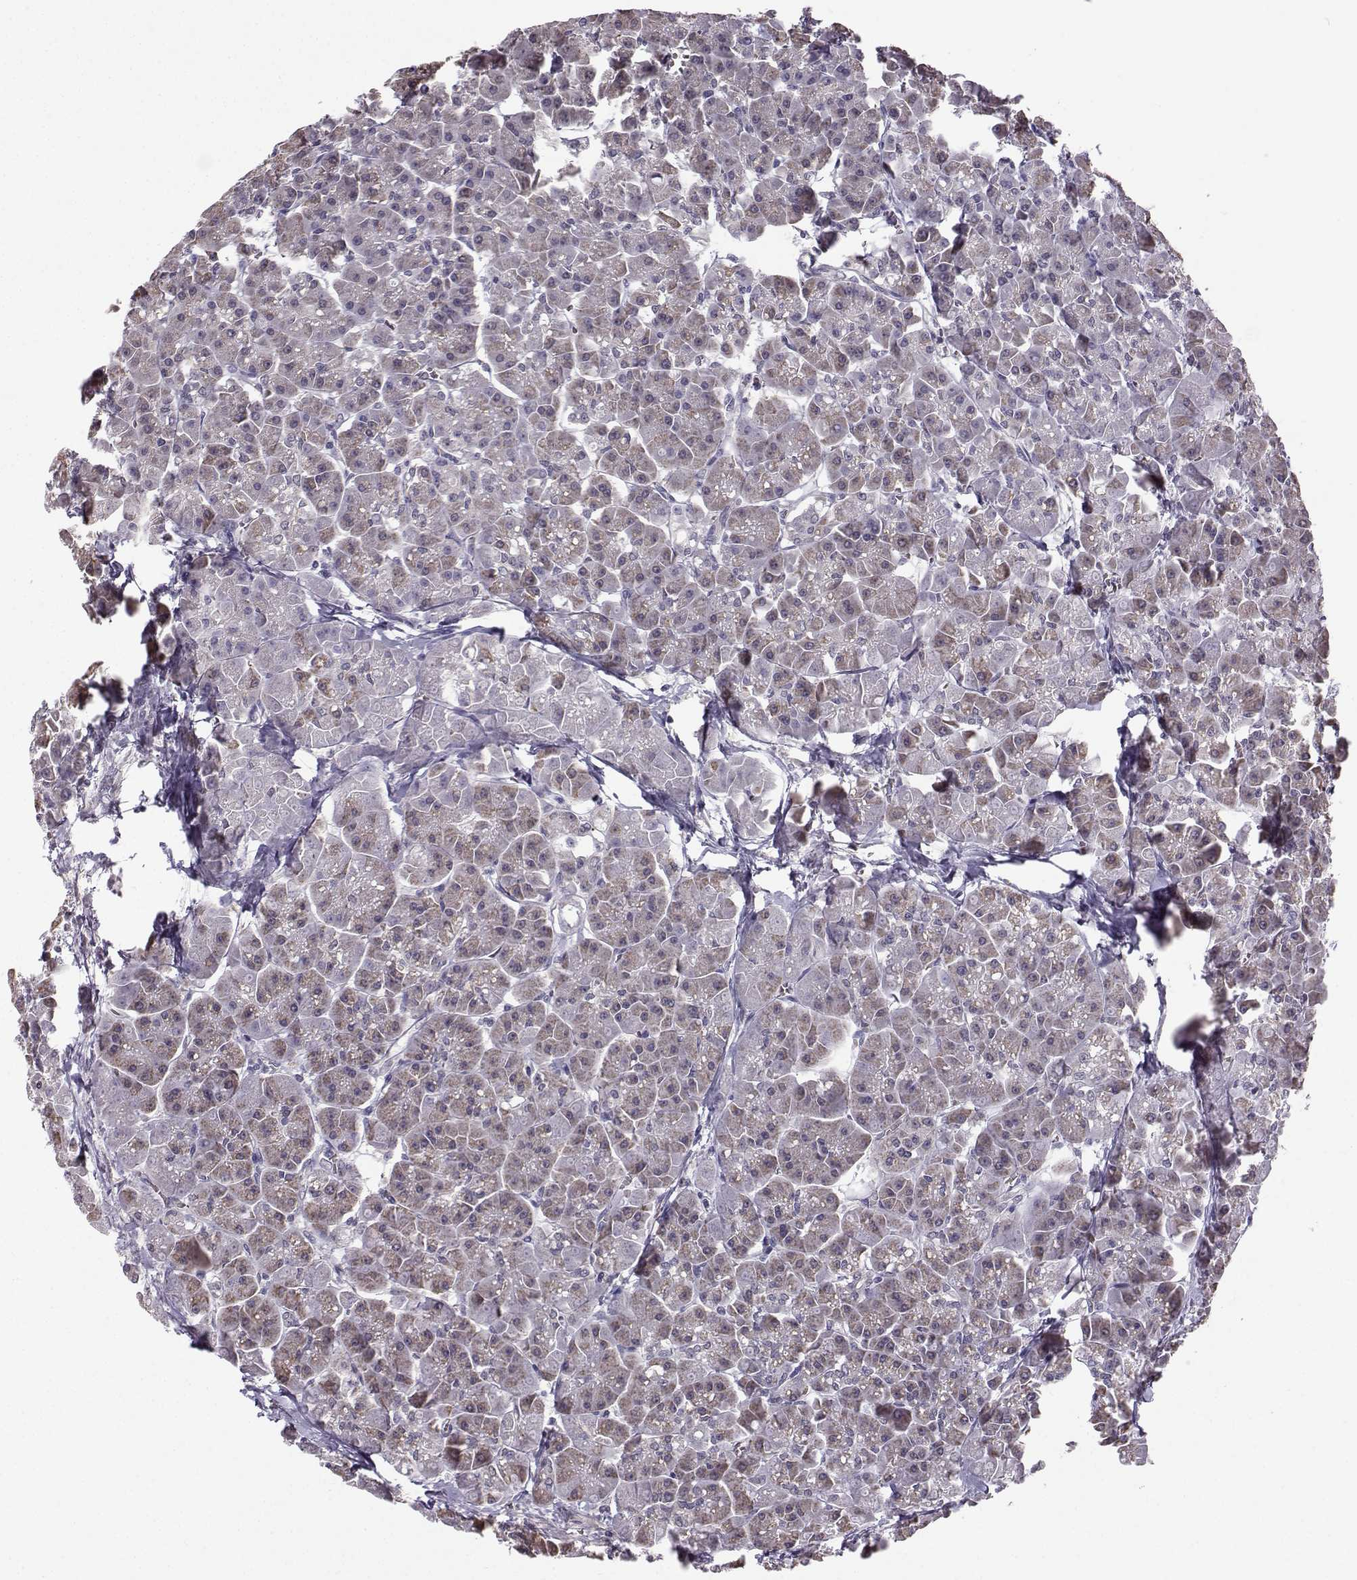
{"staining": {"intensity": "weak", "quantity": "25%-75%", "location": "cytoplasmic/membranous"}, "tissue": "pancreas", "cell_type": "Exocrine glandular cells", "image_type": "normal", "snomed": [{"axis": "morphology", "description": "Normal tissue, NOS"}, {"axis": "topography", "description": "Pancreas"}], "caption": "Exocrine glandular cells exhibit low levels of weak cytoplasmic/membranous positivity in about 25%-75% of cells in unremarkable human pancreas.", "gene": "TSPYL5", "patient": {"sex": "male", "age": 70}}